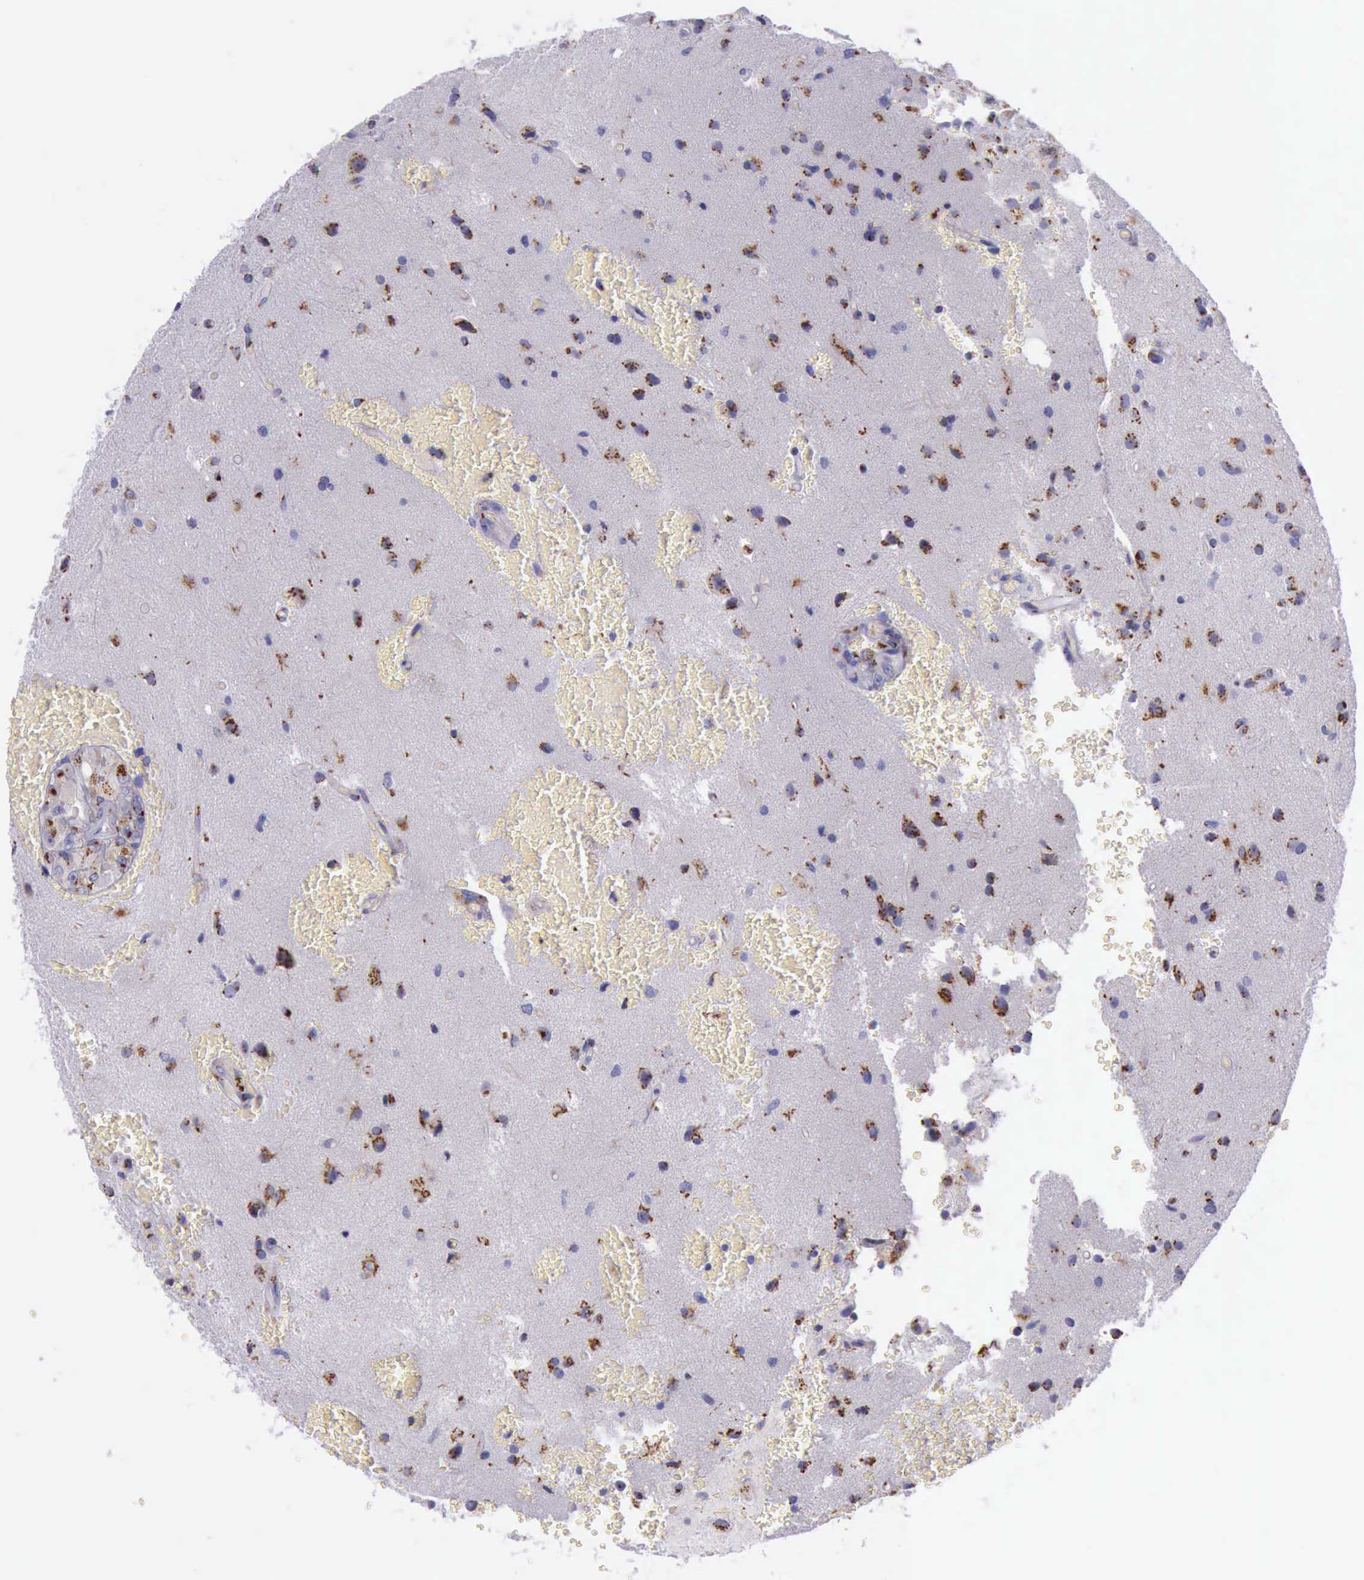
{"staining": {"intensity": "strong", "quantity": ">75%", "location": "cytoplasmic/membranous"}, "tissue": "glioma", "cell_type": "Tumor cells", "image_type": "cancer", "snomed": [{"axis": "morphology", "description": "Glioma, malignant, High grade"}, {"axis": "topography", "description": "Brain"}], "caption": "DAB (3,3'-diaminobenzidine) immunohistochemical staining of malignant glioma (high-grade) shows strong cytoplasmic/membranous protein staining in approximately >75% of tumor cells. Using DAB (3,3'-diaminobenzidine) (brown) and hematoxylin (blue) stains, captured at high magnification using brightfield microscopy.", "gene": "GOLGA5", "patient": {"sex": "male", "age": 48}}